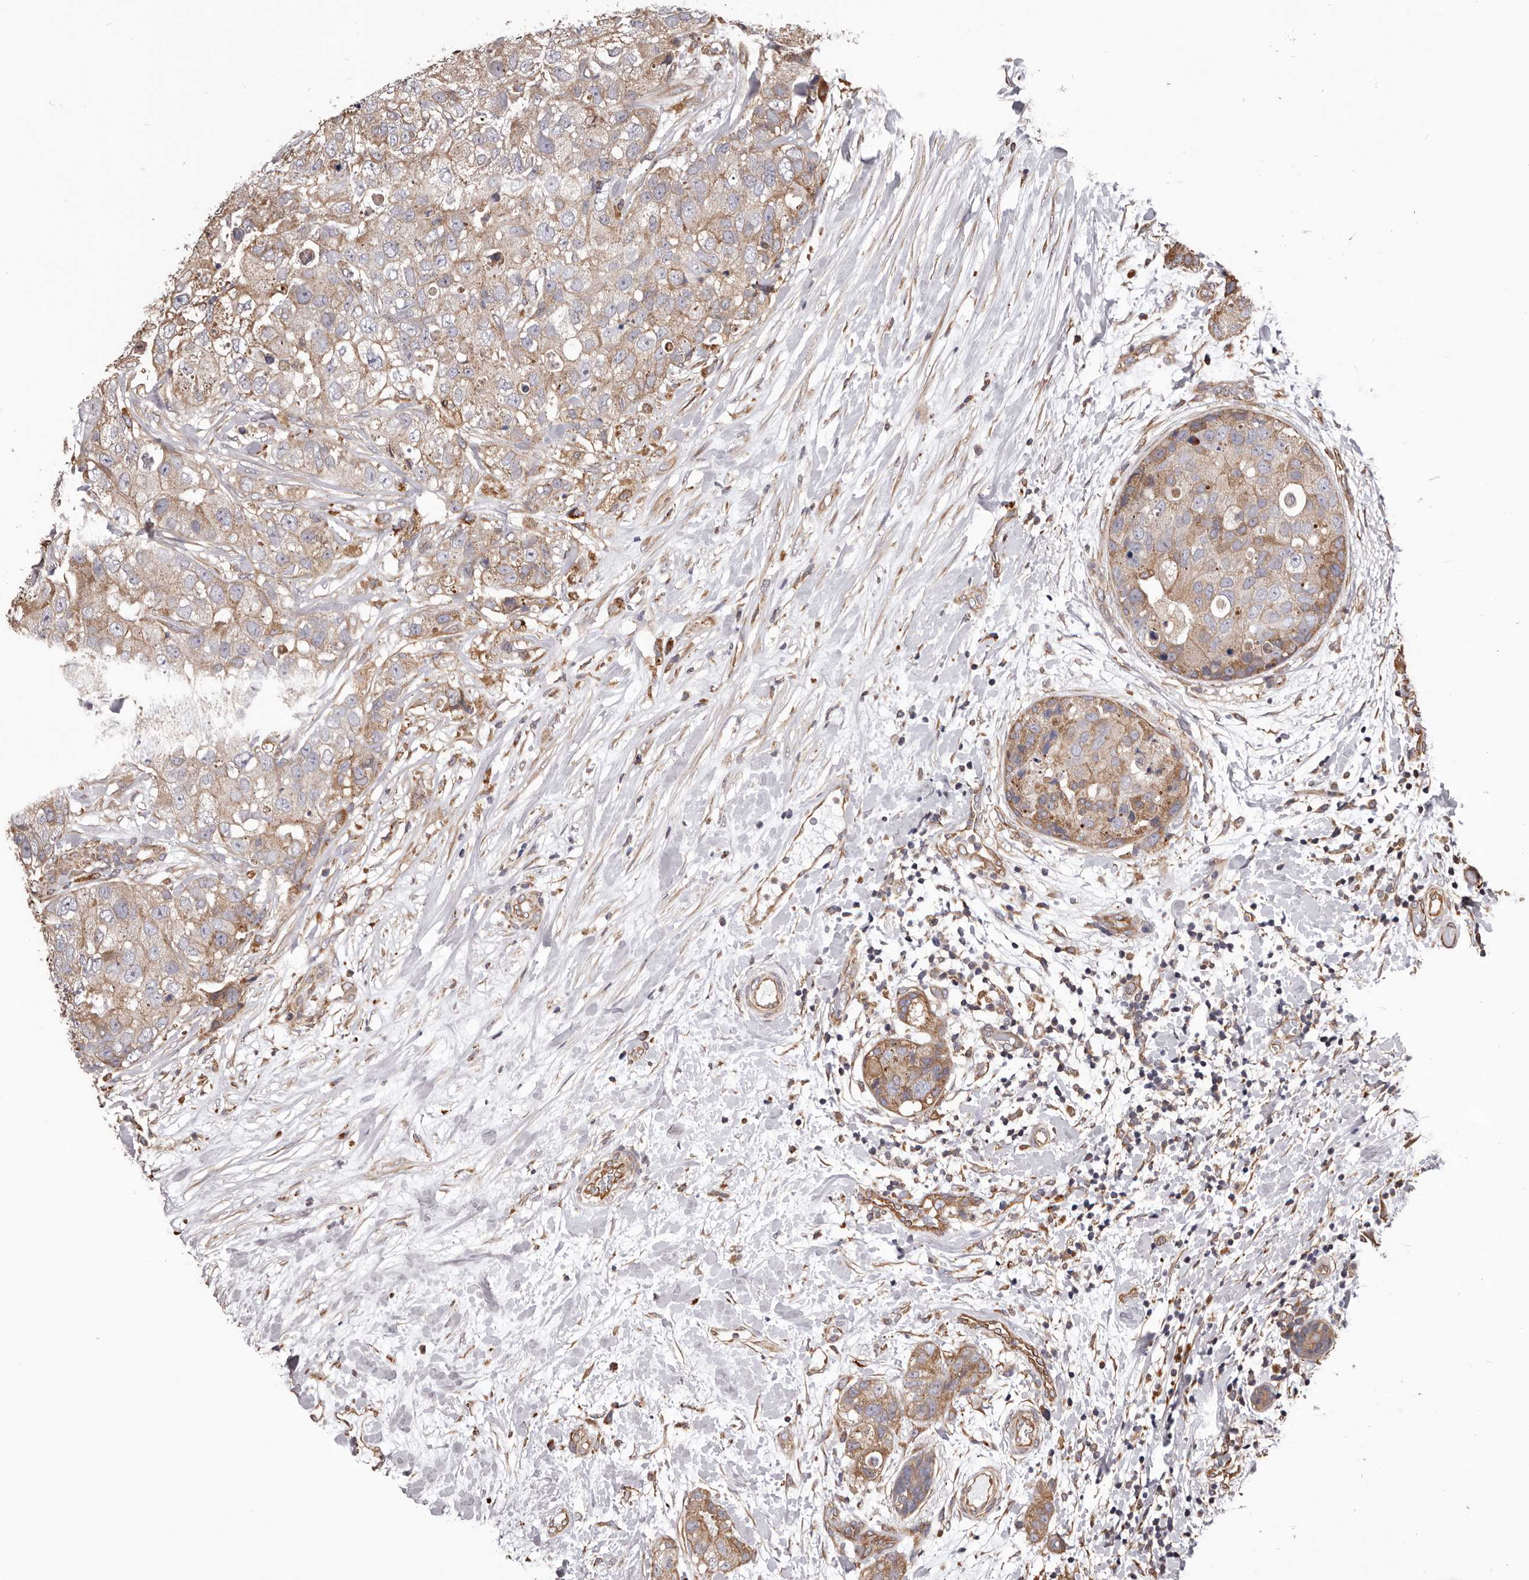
{"staining": {"intensity": "moderate", "quantity": ">75%", "location": "cytoplasmic/membranous"}, "tissue": "breast cancer", "cell_type": "Tumor cells", "image_type": "cancer", "snomed": [{"axis": "morphology", "description": "Duct carcinoma"}, {"axis": "topography", "description": "Breast"}], "caption": "Immunohistochemical staining of human invasive ductal carcinoma (breast) reveals medium levels of moderate cytoplasmic/membranous staining in approximately >75% of tumor cells.", "gene": "CEP104", "patient": {"sex": "female", "age": 62}}